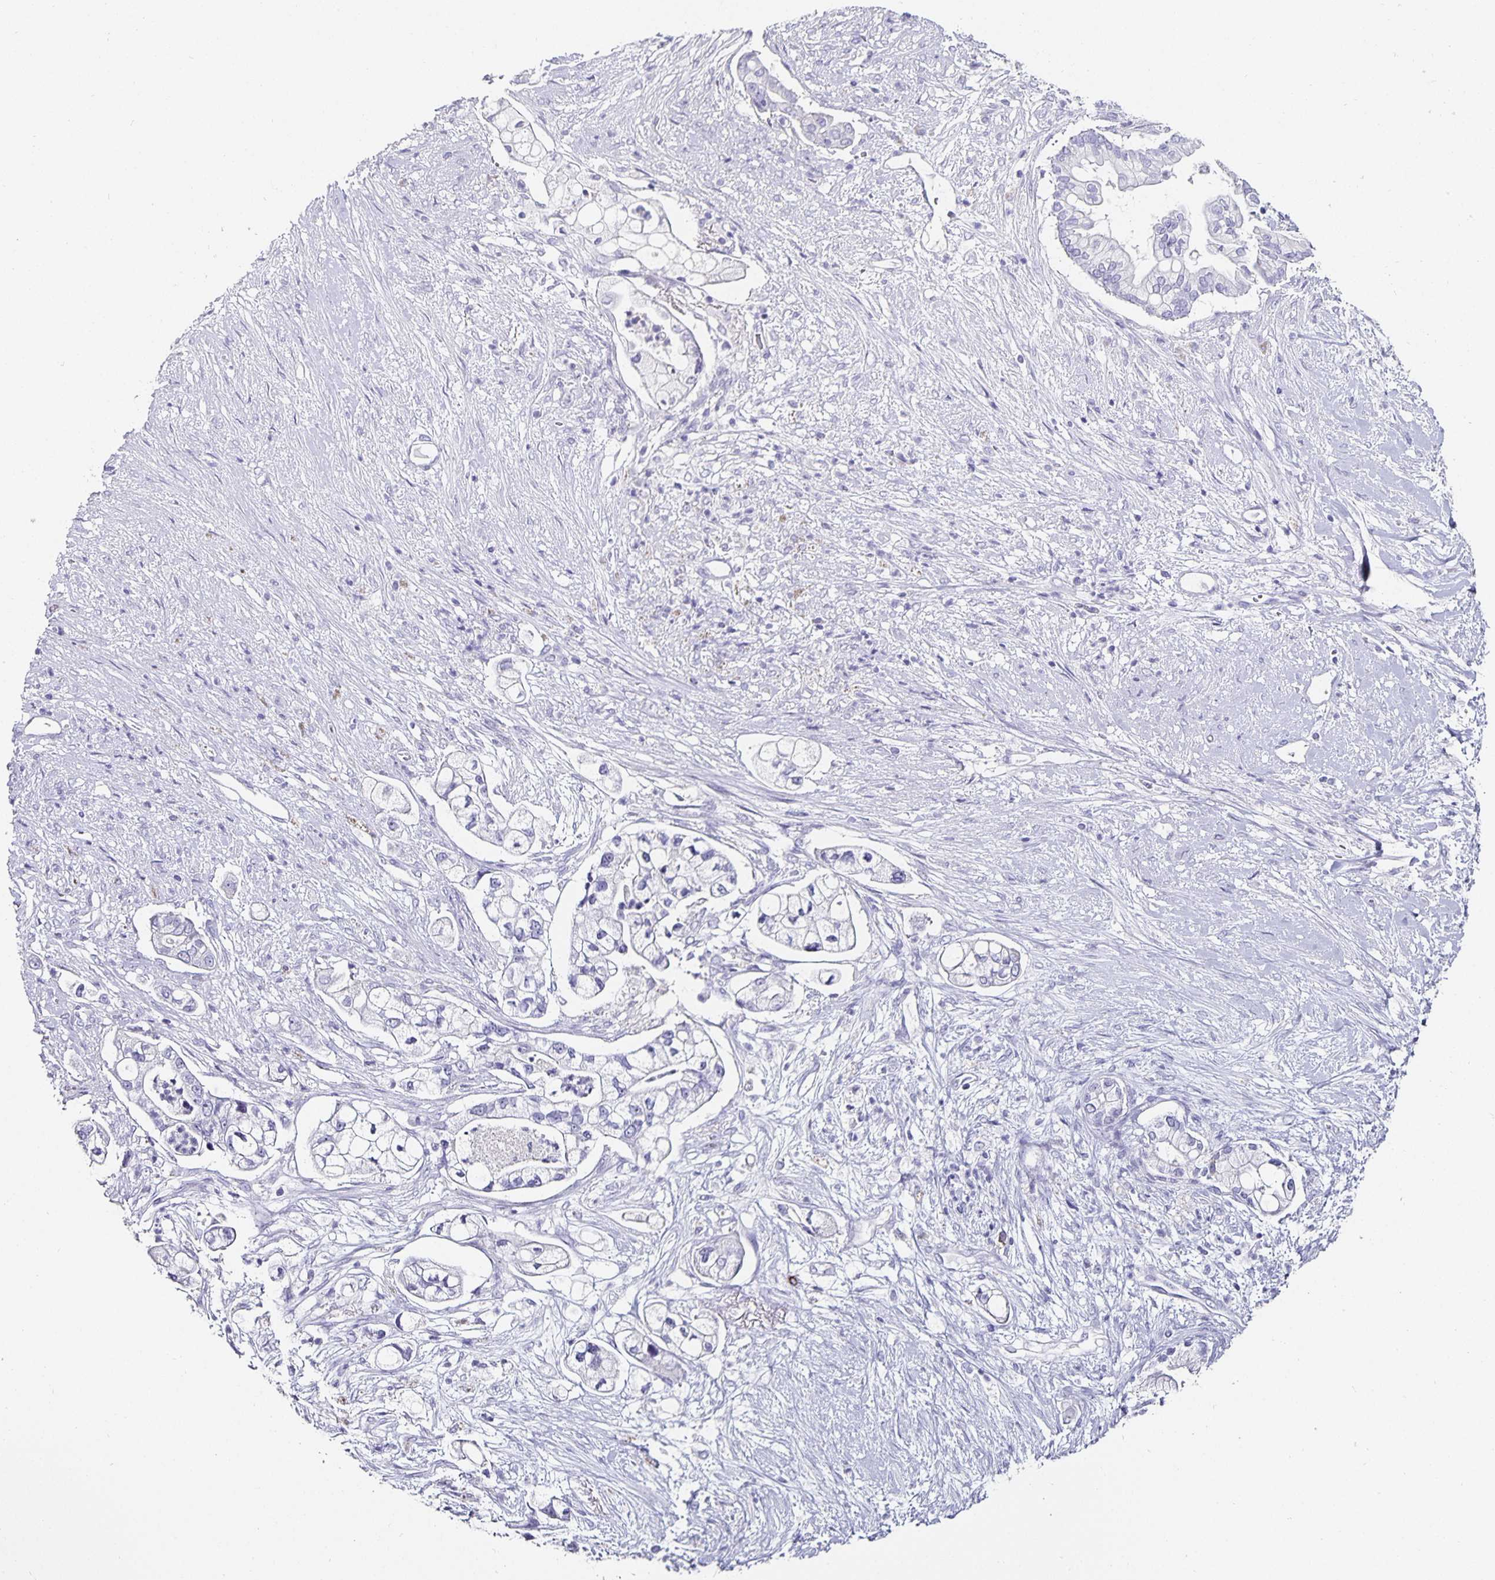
{"staining": {"intensity": "negative", "quantity": "none", "location": "none"}, "tissue": "pancreatic cancer", "cell_type": "Tumor cells", "image_type": "cancer", "snomed": [{"axis": "morphology", "description": "Adenocarcinoma, NOS"}, {"axis": "topography", "description": "Pancreas"}], "caption": "Tumor cells are negative for protein expression in human adenocarcinoma (pancreatic).", "gene": "CHGA", "patient": {"sex": "female", "age": 69}}